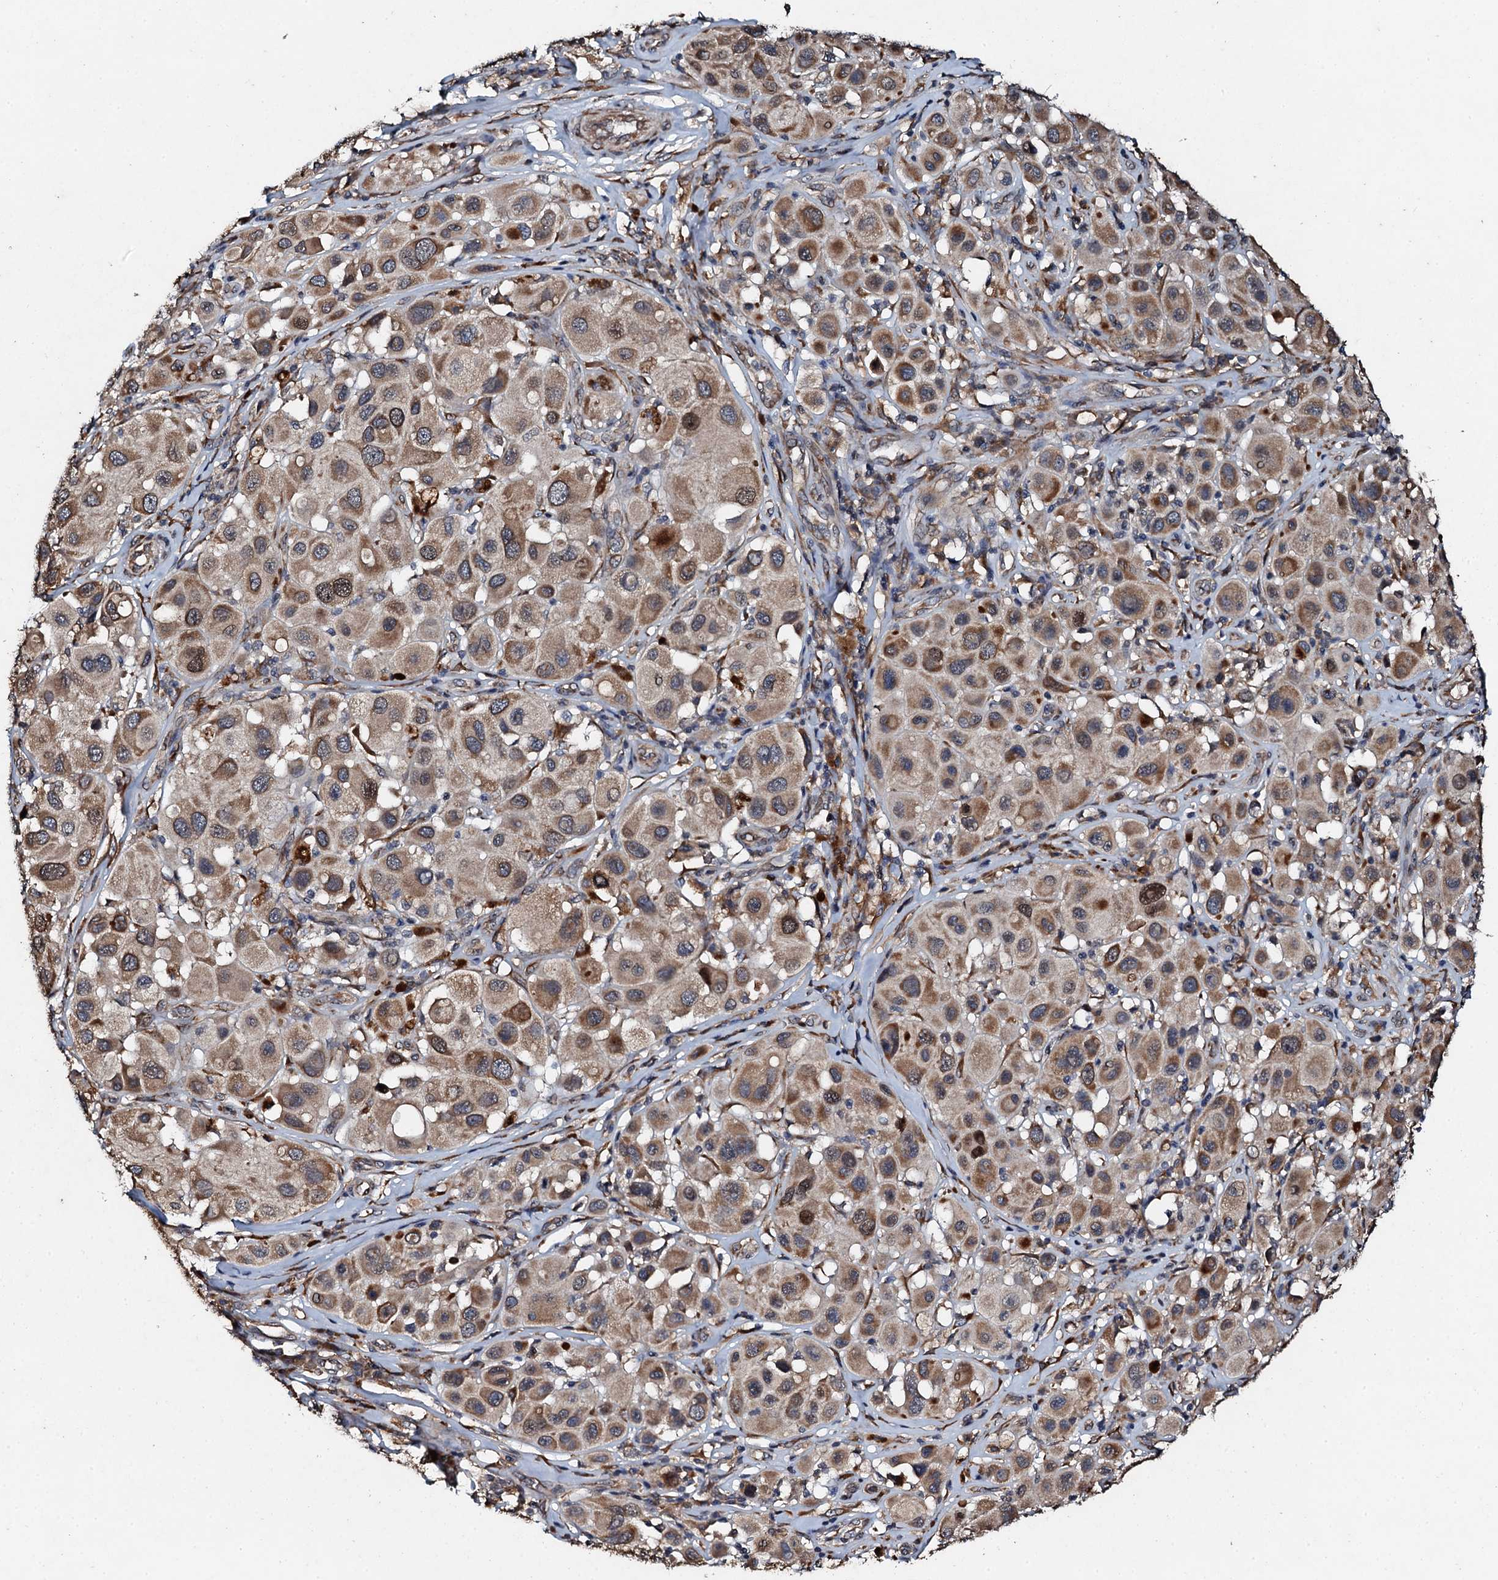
{"staining": {"intensity": "moderate", "quantity": ">75%", "location": "cytoplasmic/membranous,nuclear"}, "tissue": "melanoma", "cell_type": "Tumor cells", "image_type": "cancer", "snomed": [{"axis": "morphology", "description": "Malignant melanoma, Metastatic site"}, {"axis": "topography", "description": "Skin"}], "caption": "Protein staining of melanoma tissue reveals moderate cytoplasmic/membranous and nuclear staining in about >75% of tumor cells. (IHC, brightfield microscopy, high magnification).", "gene": "ADAMTS10", "patient": {"sex": "male", "age": 41}}